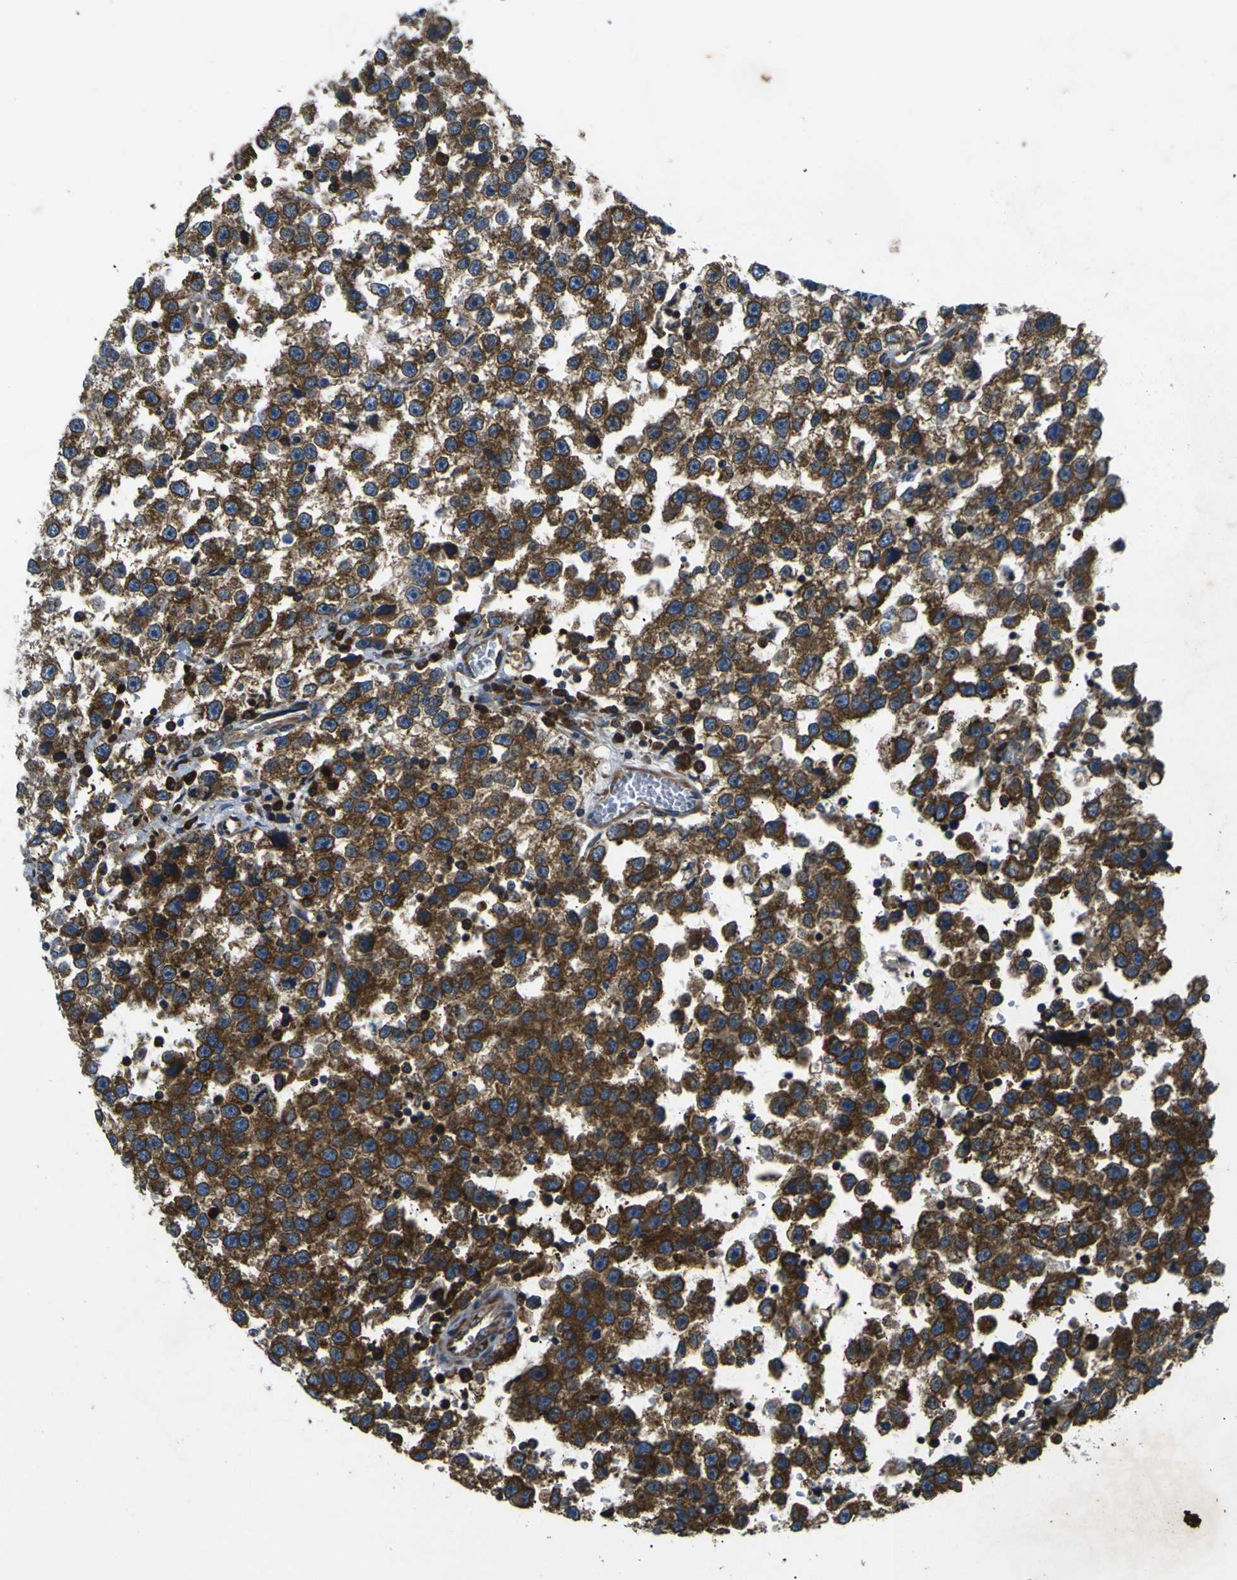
{"staining": {"intensity": "strong", "quantity": ">75%", "location": "cytoplasmic/membranous"}, "tissue": "testis cancer", "cell_type": "Tumor cells", "image_type": "cancer", "snomed": [{"axis": "morphology", "description": "Seminoma, NOS"}, {"axis": "topography", "description": "Testis"}], "caption": "Immunohistochemistry (IHC) micrograph of neoplastic tissue: testis seminoma stained using immunohistochemistry shows high levels of strong protein expression localized specifically in the cytoplasmic/membranous of tumor cells, appearing as a cytoplasmic/membranous brown color.", "gene": "RPSA", "patient": {"sex": "male", "age": 33}}